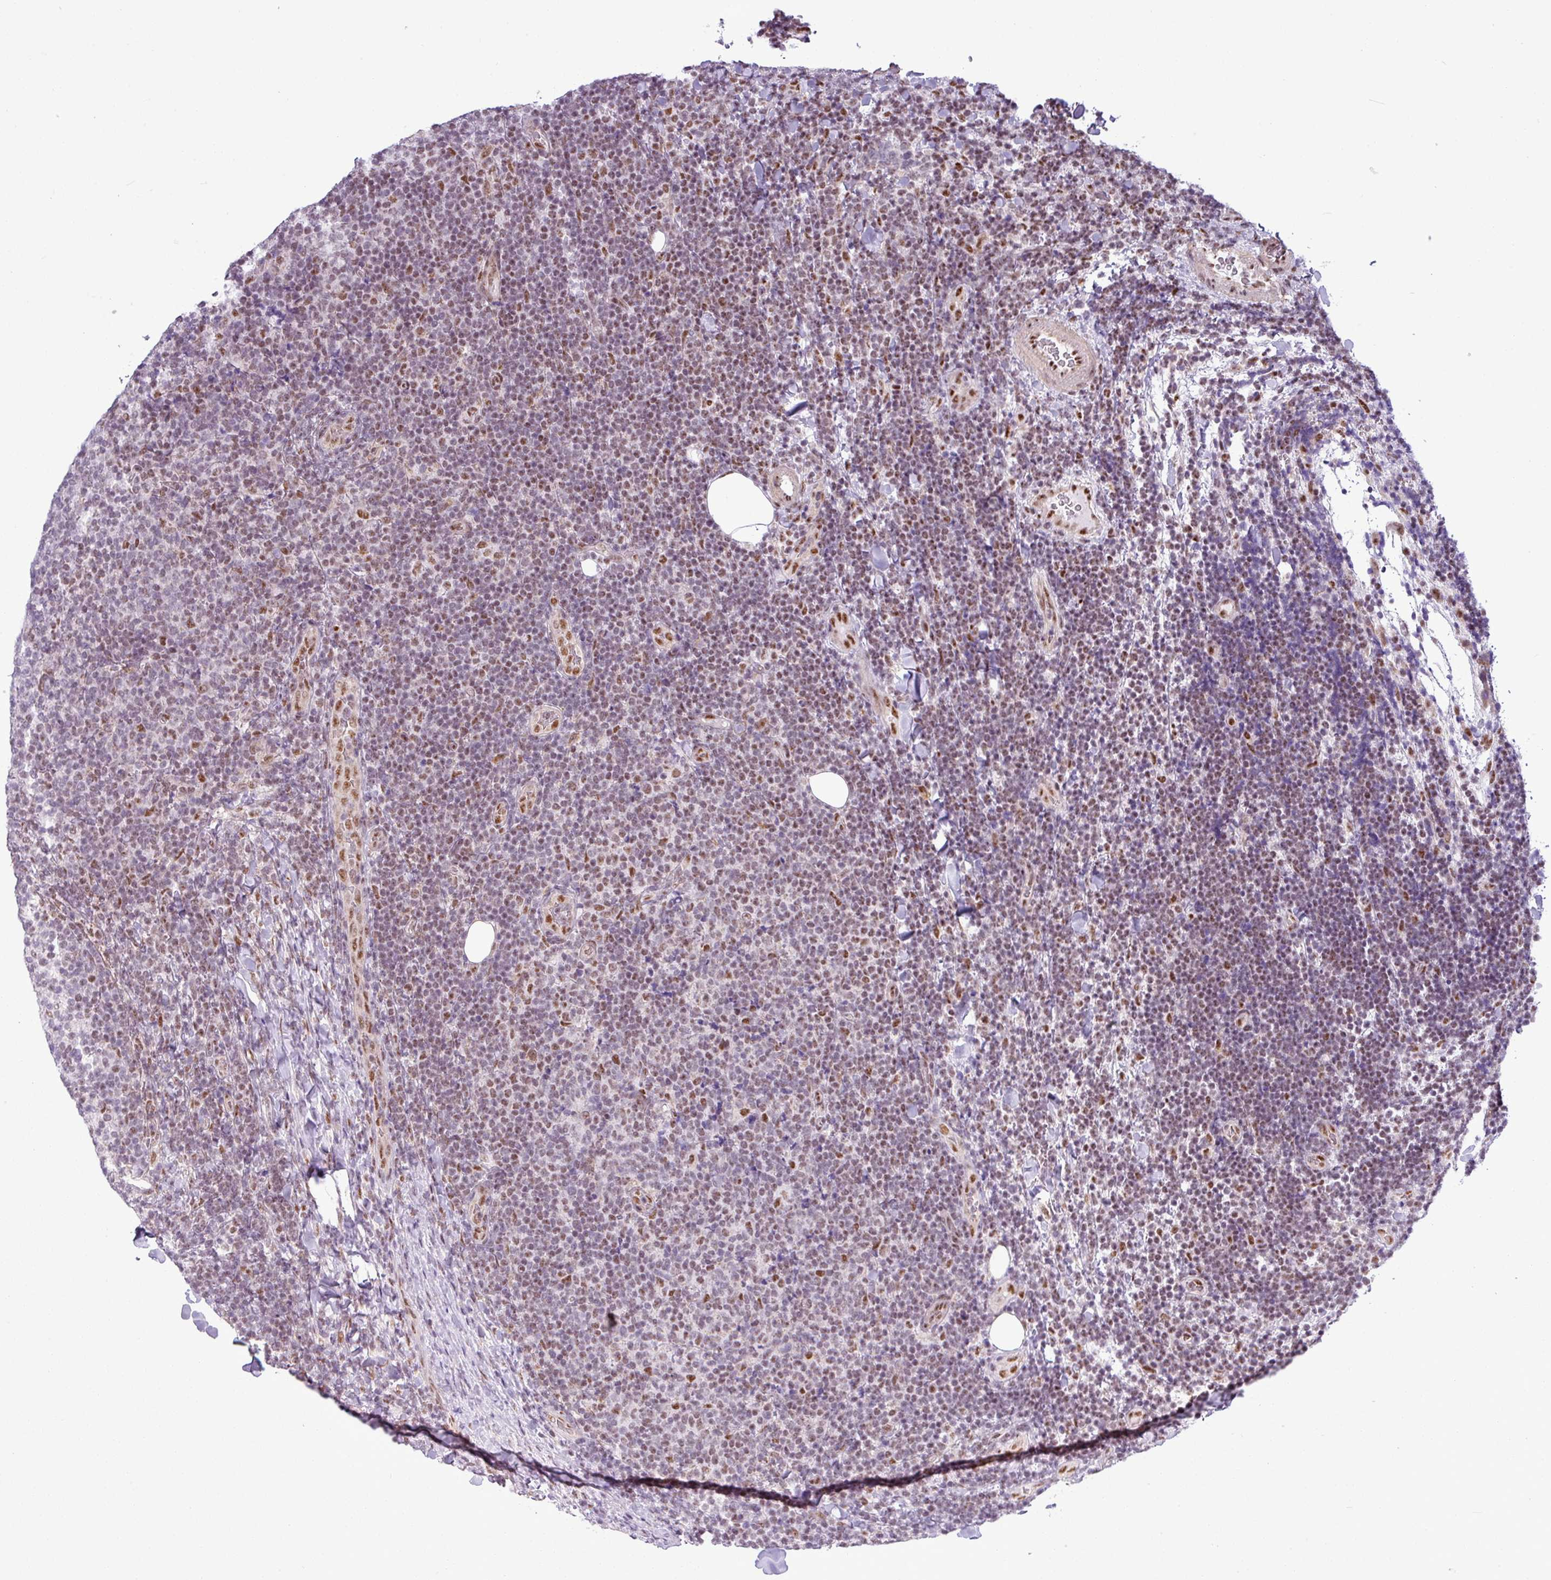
{"staining": {"intensity": "moderate", "quantity": "25%-75%", "location": "nuclear"}, "tissue": "lymphoma", "cell_type": "Tumor cells", "image_type": "cancer", "snomed": [{"axis": "morphology", "description": "Malignant lymphoma, non-Hodgkin's type, Low grade"}, {"axis": "topography", "description": "Lymph node"}], "caption": "Immunohistochemical staining of malignant lymphoma, non-Hodgkin's type (low-grade) exhibits medium levels of moderate nuclear protein expression in approximately 25%-75% of tumor cells.", "gene": "ZNF217", "patient": {"sex": "male", "age": 66}}